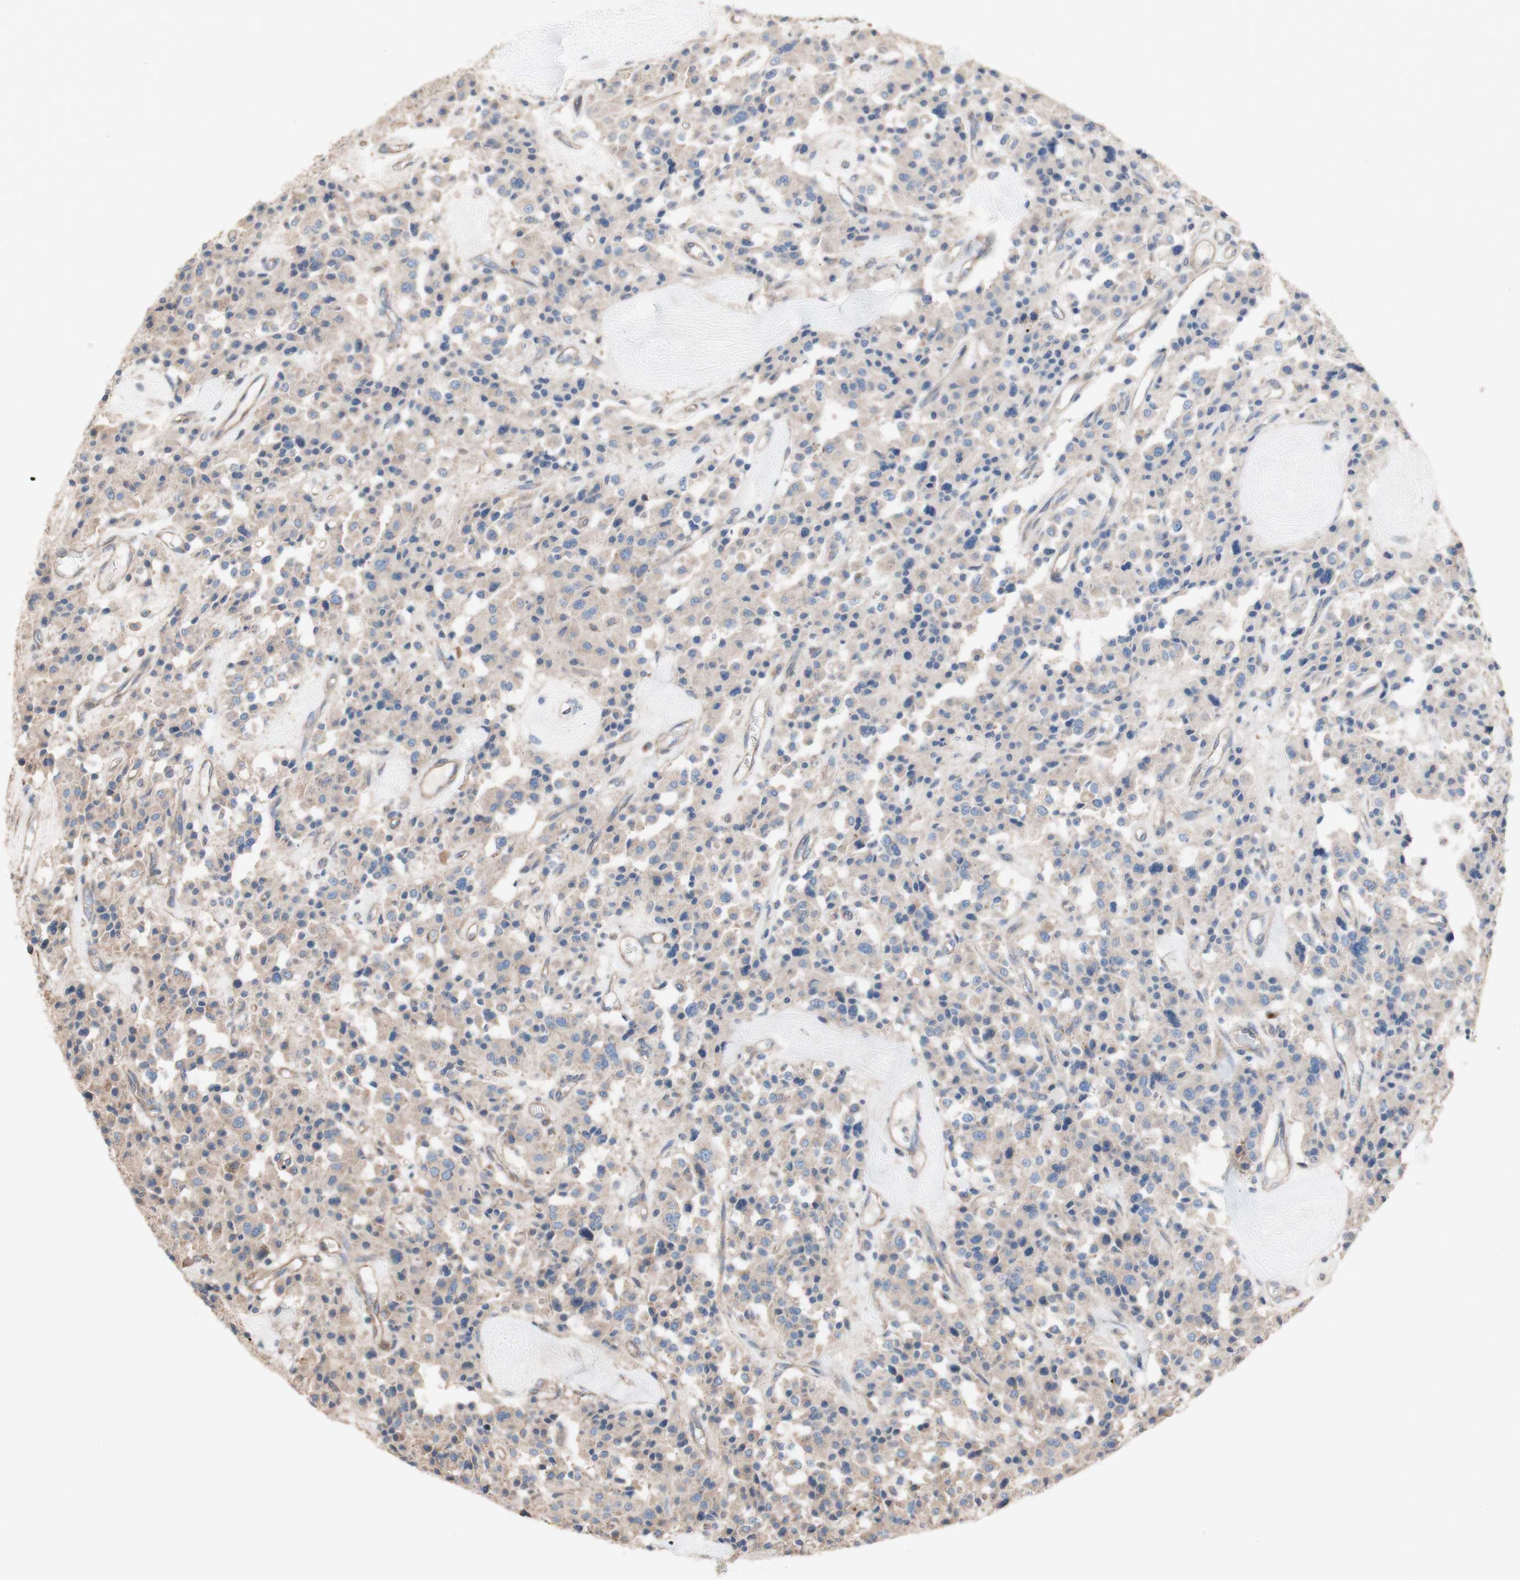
{"staining": {"intensity": "weak", "quantity": ">75%", "location": "cytoplasmic/membranous"}, "tissue": "carcinoid", "cell_type": "Tumor cells", "image_type": "cancer", "snomed": [{"axis": "morphology", "description": "Carcinoid, malignant, NOS"}, {"axis": "topography", "description": "Lung"}], "caption": "Protein expression by IHC demonstrates weak cytoplasmic/membranous positivity in approximately >75% of tumor cells in carcinoid (malignant).", "gene": "COPB1", "patient": {"sex": "male", "age": 30}}